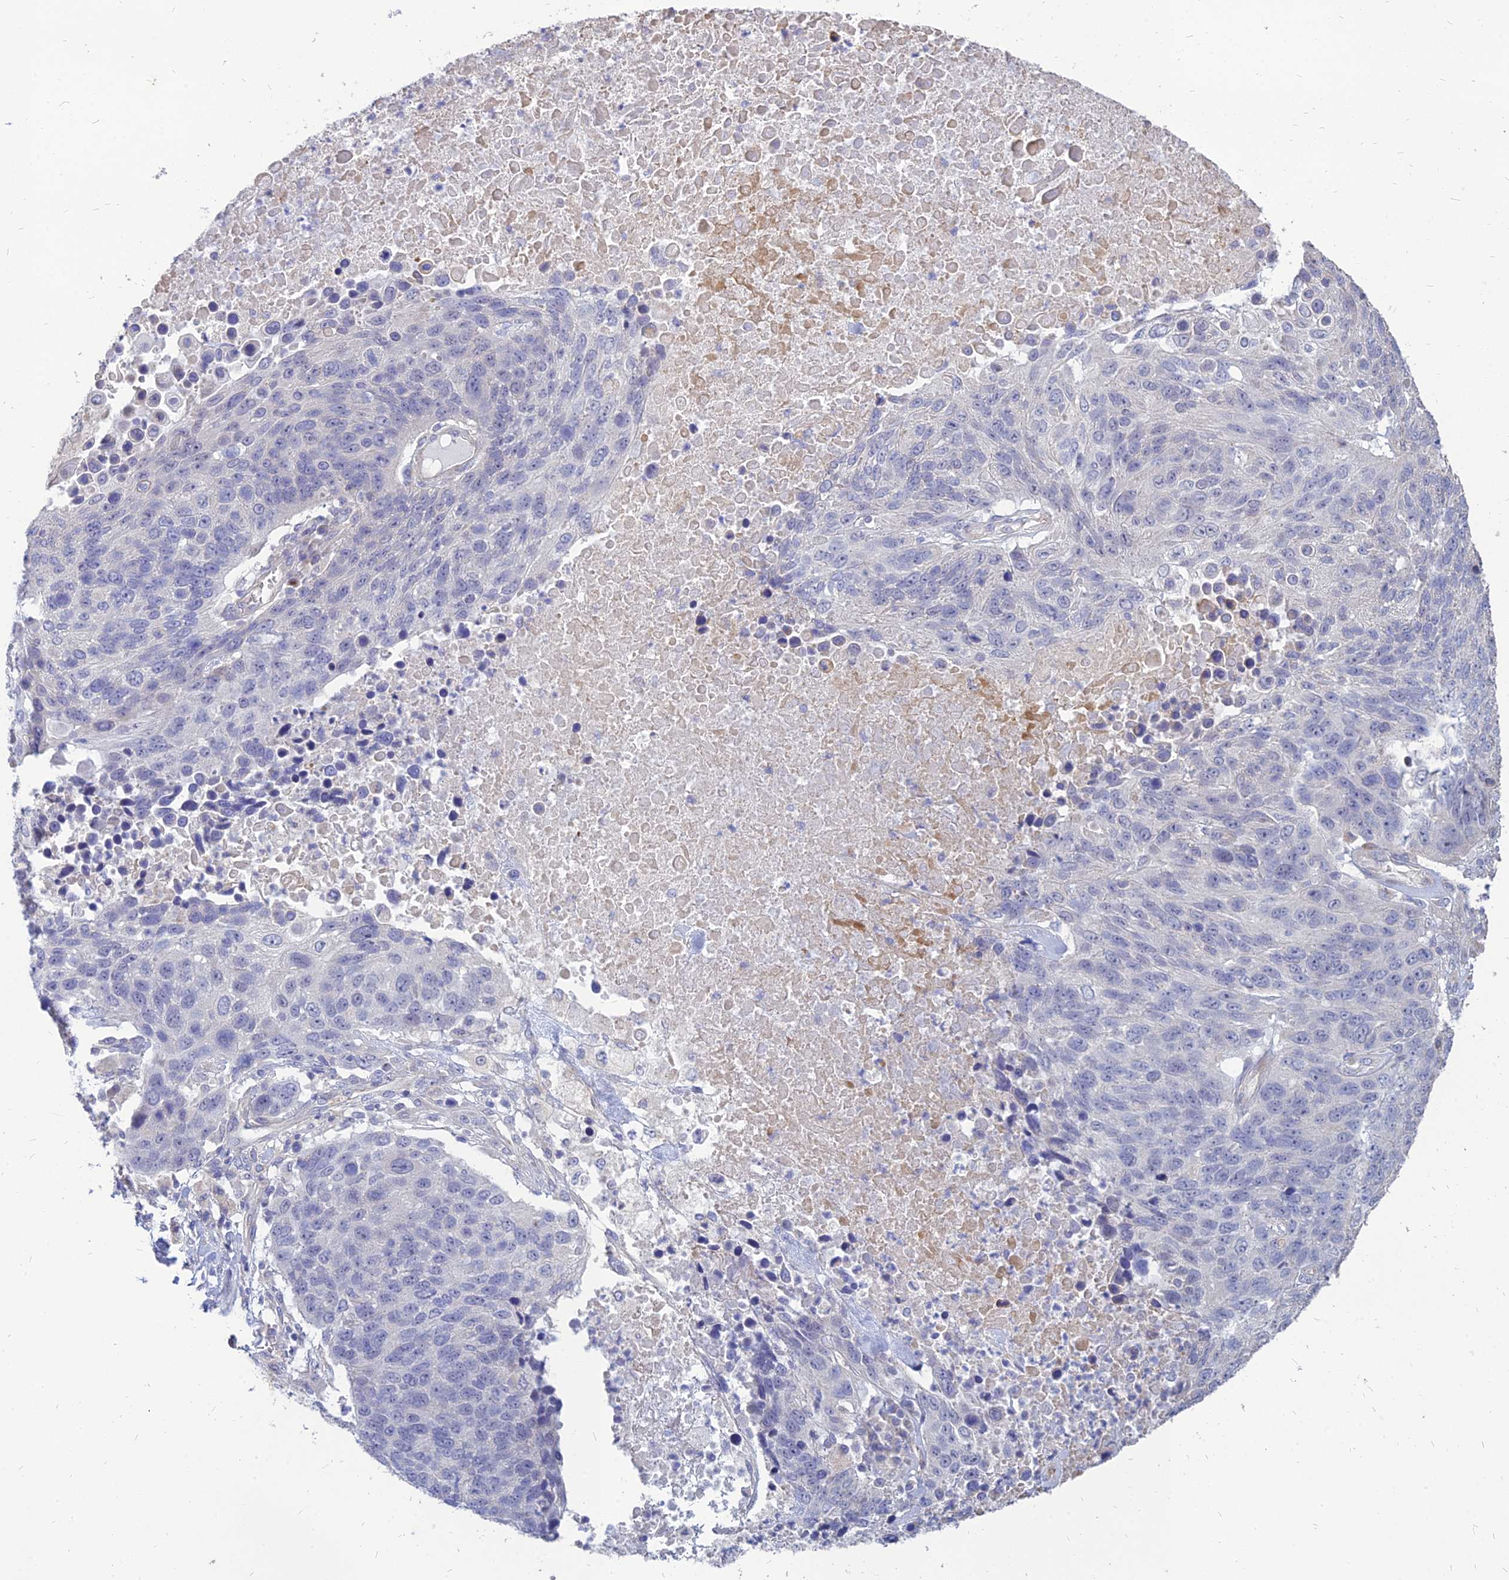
{"staining": {"intensity": "negative", "quantity": "none", "location": "none"}, "tissue": "lung cancer", "cell_type": "Tumor cells", "image_type": "cancer", "snomed": [{"axis": "morphology", "description": "Normal tissue, NOS"}, {"axis": "morphology", "description": "Squamous cell carcinoma, NOS"}, {"axis": "topography", "description": "Lymph node"}, {"axis": "topography", "description": "Lung"}], "caption": "This is an IHC image of human lung squamous cell carcinoma. There is no expression in tumor cells.", "gene": "ST3GAL6", "patient": {"sex": "male", "age": 66}}